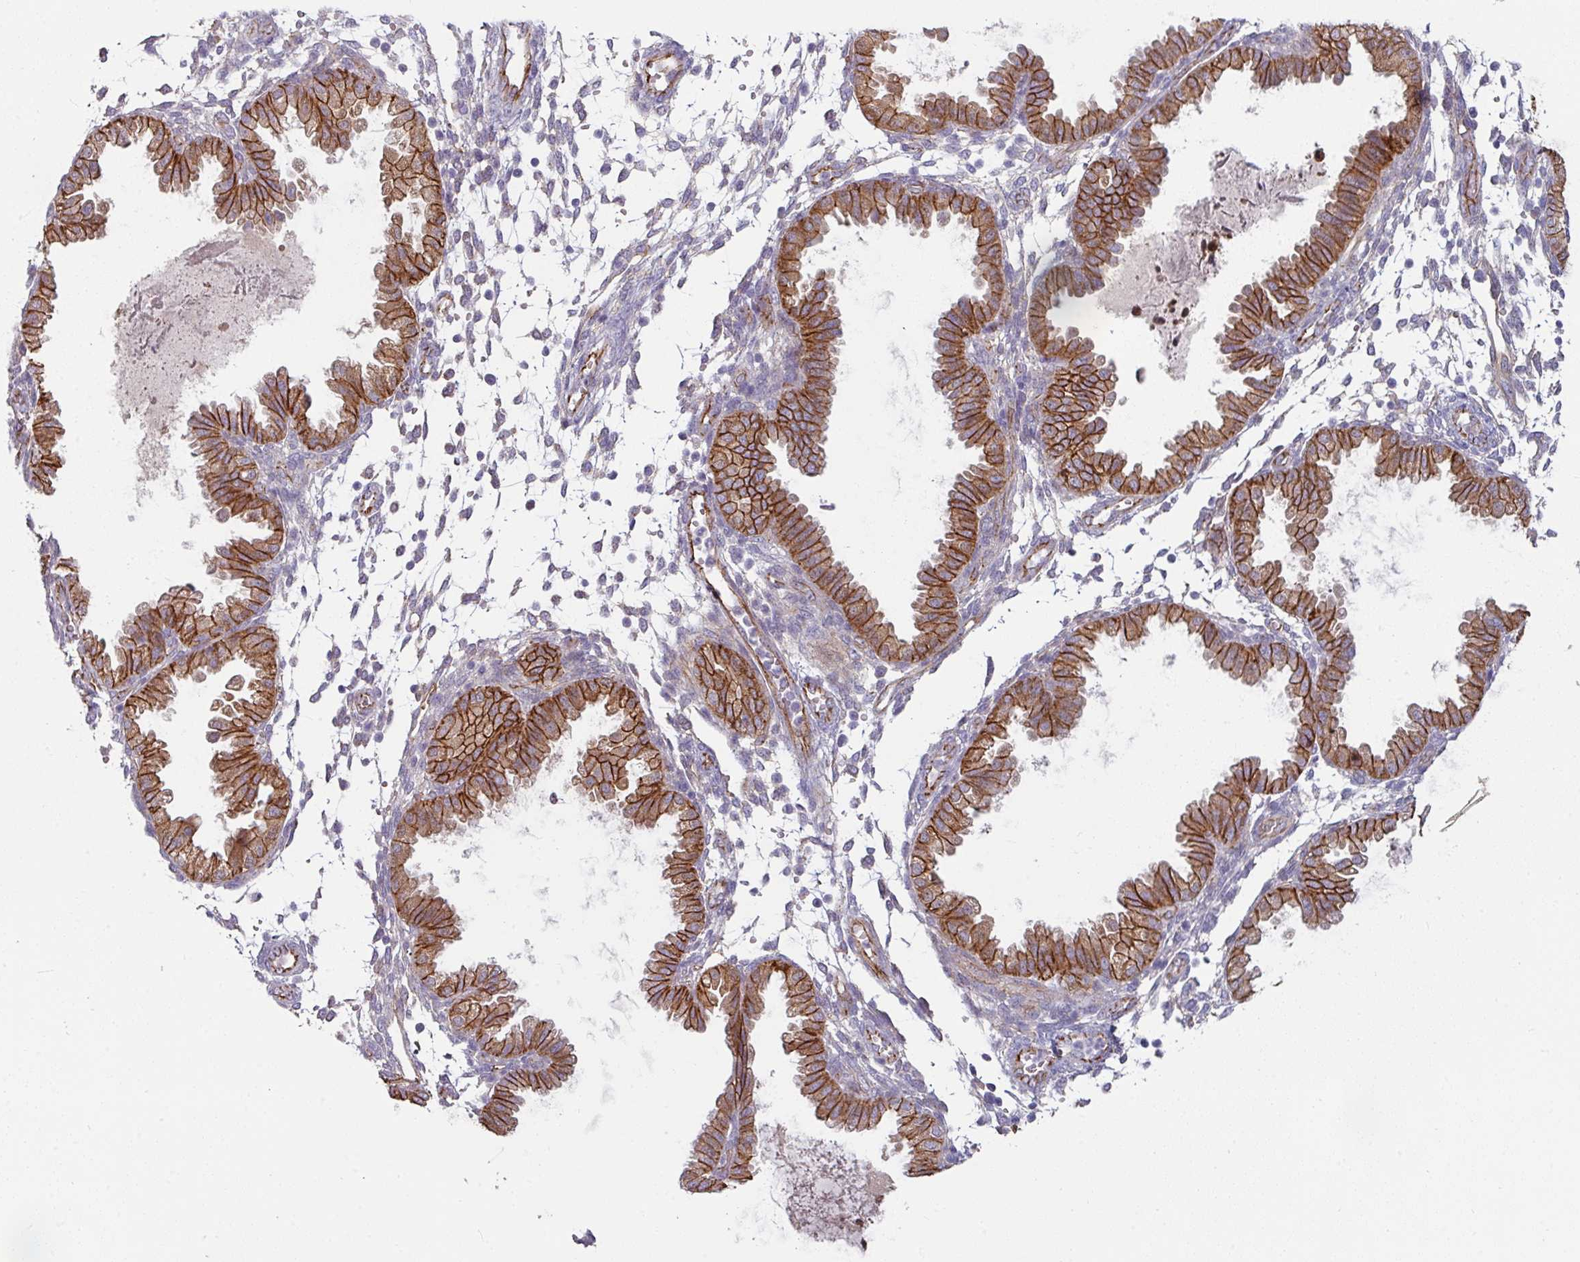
{"staining": {"intensity": "negative", "quantity": "none", "location": "none"}, "tissue": "endometrium", "cell_type": "Cells in endometrial stroma", "image_type": "normal", "snomed": [{"axis": "morphology", "description": "Normal tissue, NOS"}, {"axis": "topography", "description": "Endometrium"}], "caption": "DAB immunohistochemical staining of benign endometrium displays no significant positivity in cells in endometrial stroma. Nuclei are stained in blue.", "gene": "JUP", "patient": {"sex": "female", "age": 33}}